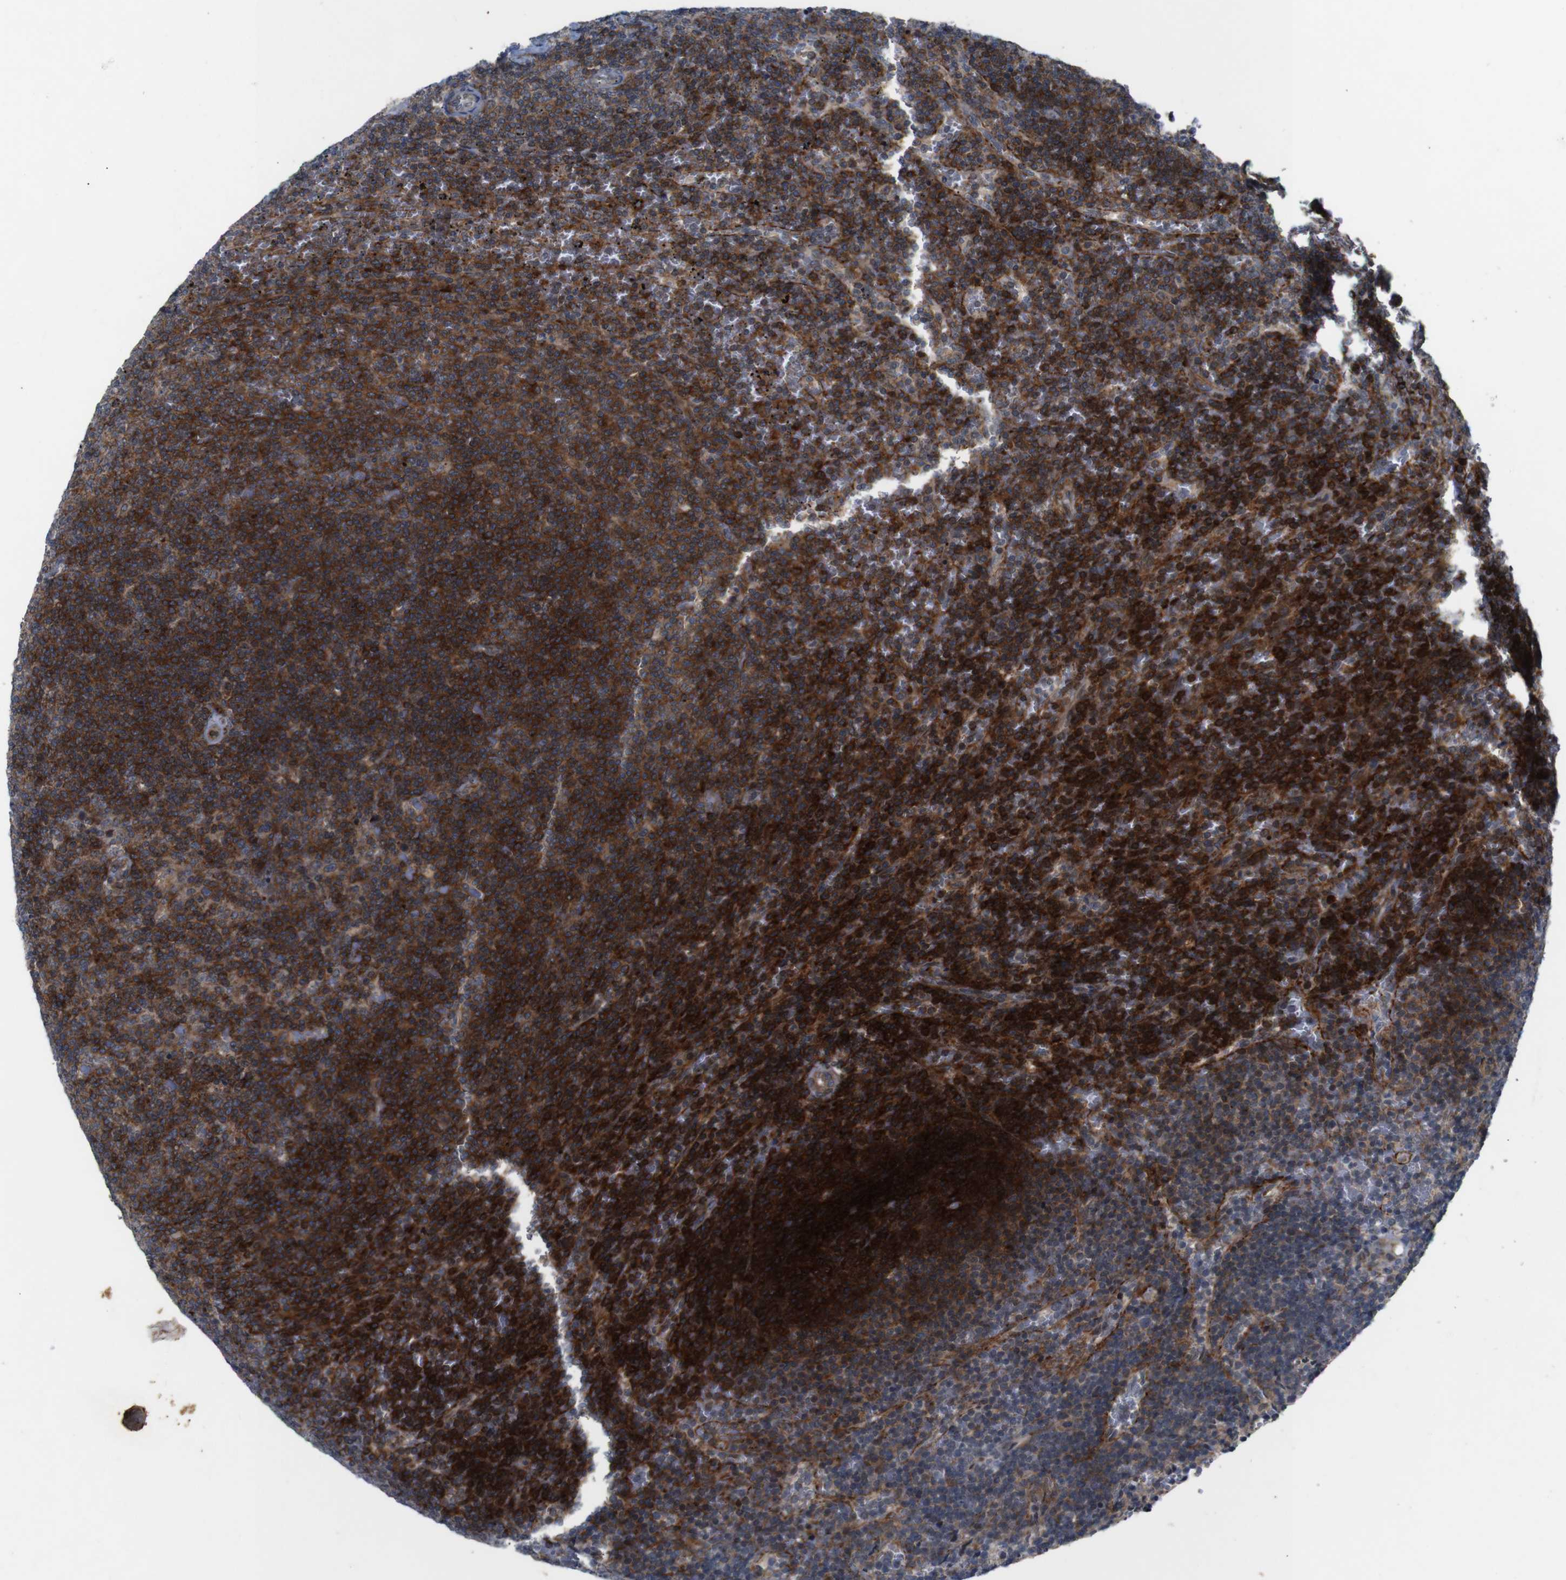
{"staining": {"intensity": "strong", "quantity": ">75%", "location": "cytoplasmic/membranous"}, "tissue": "lymphoma", "cell_type": "Tumor cells", "image_type": "cancer", "snomed": [{"axis": "morphology", "description": "Malignant lymphoma, non-Hodgkin's type, Low grade"}, {"axis": "topography", "description": "Spleen"}], "caption": "Human malignant lymphoma, non-Hodgkin's type (low-grade) stained with a protein marker reveals strong staining in tumor cells.", "gene": "ATP7B", "patient": {"sex": "female", "age": 50}}